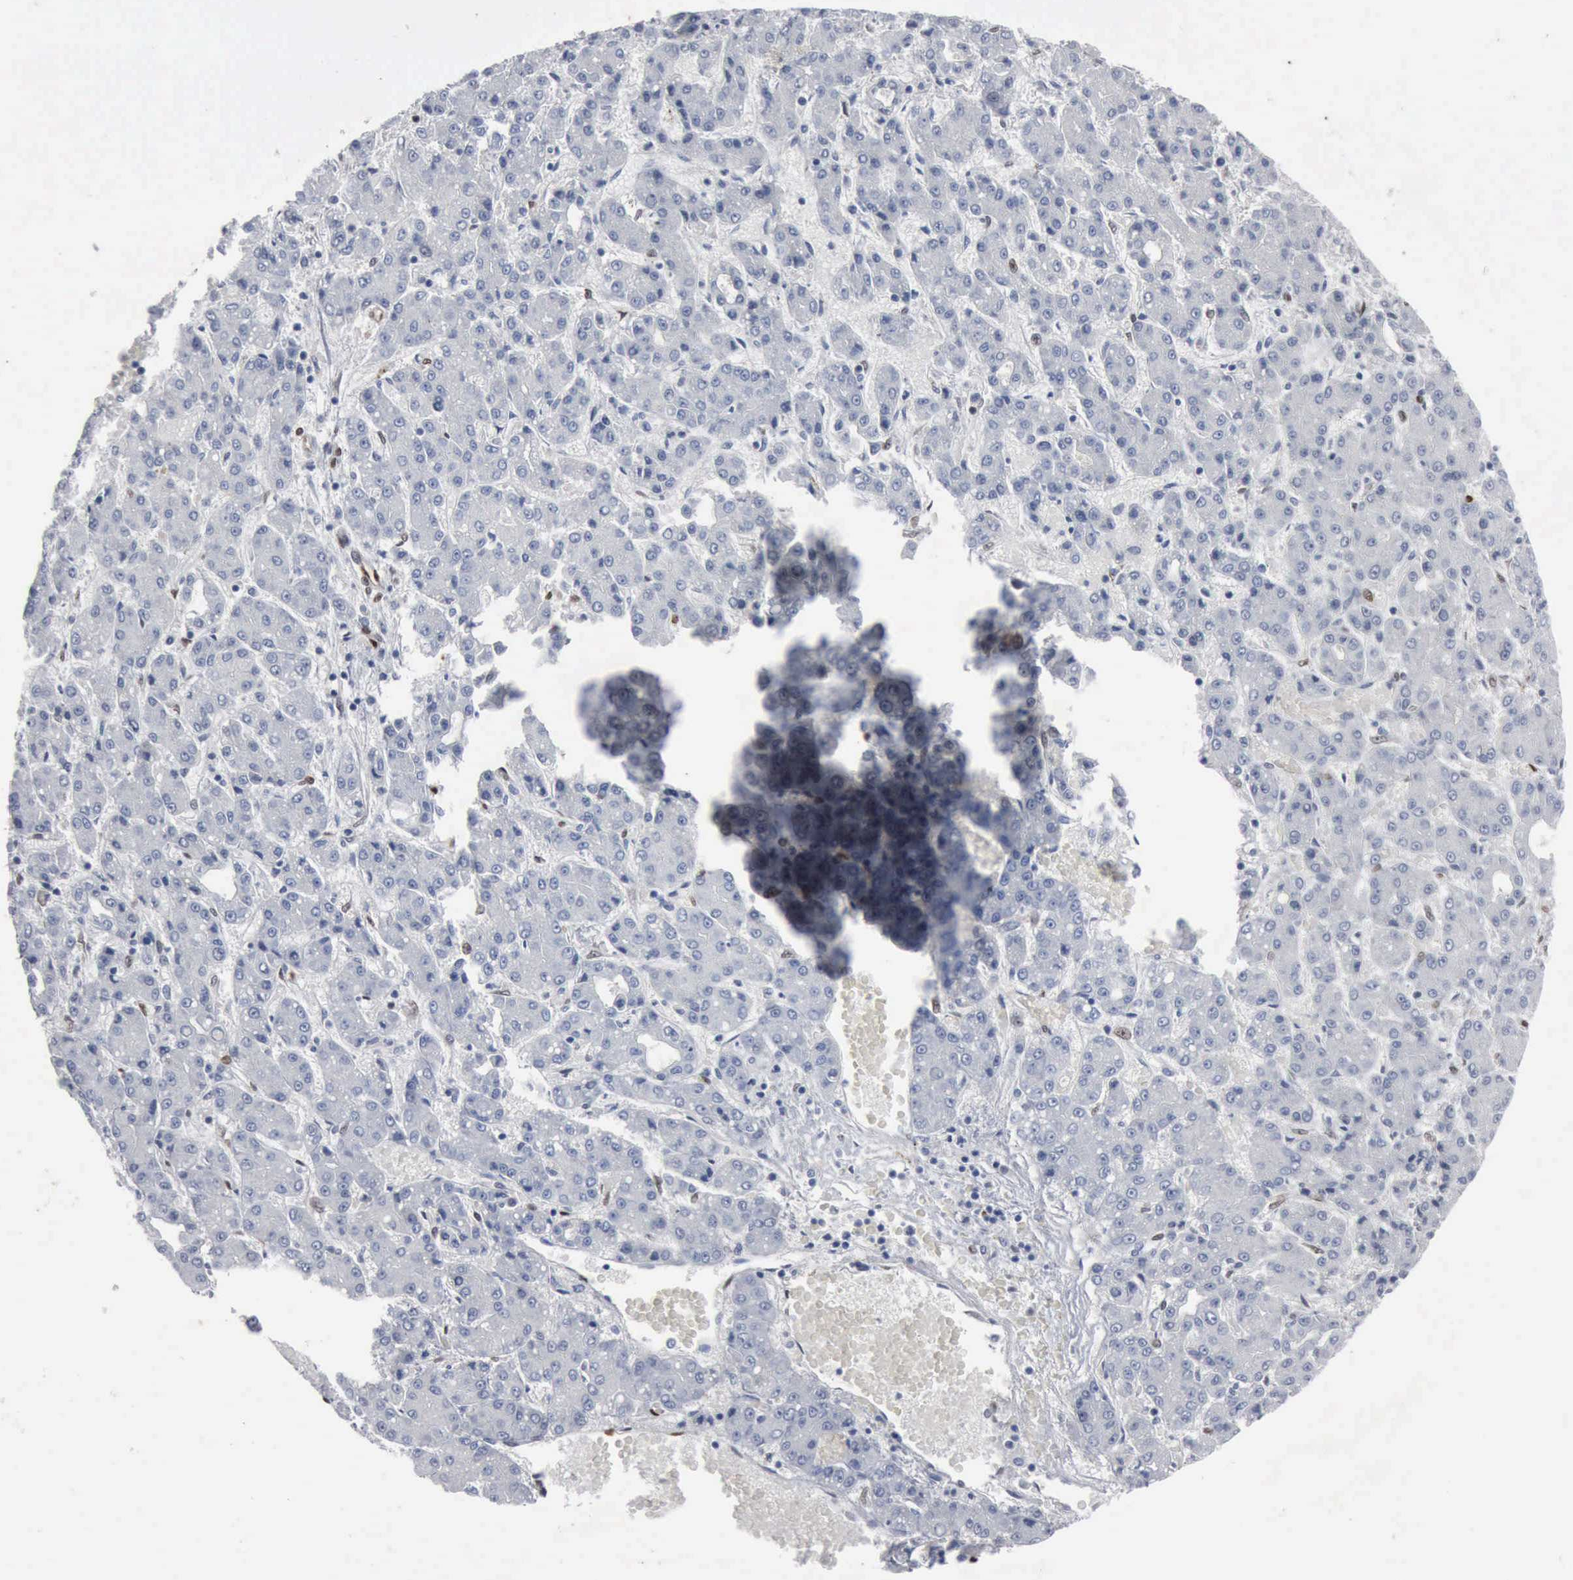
{"staining": {"intensity": "negative", "quantity": "none", "location": "none"}, "tissue": "liver cancer", "cell_type": "Tumor cells", "image_type": "cancer", "snomed": [{"axis": "morphology", "description": "Carcinoma, Hepatocellular, NOS"}, {"axis": "topography", "description": "Liver"}], "caption": "Histopathology image shows no protein expression in tumor cells of liver cancer tissue. The staining was performed using DAB to visualize the protein expression in brown, while the nuclei were stained in blue with hematoxylin (Magnification: 20x).", "gene": "FGF2", "patient": {"sex": "male", "age": 69}}